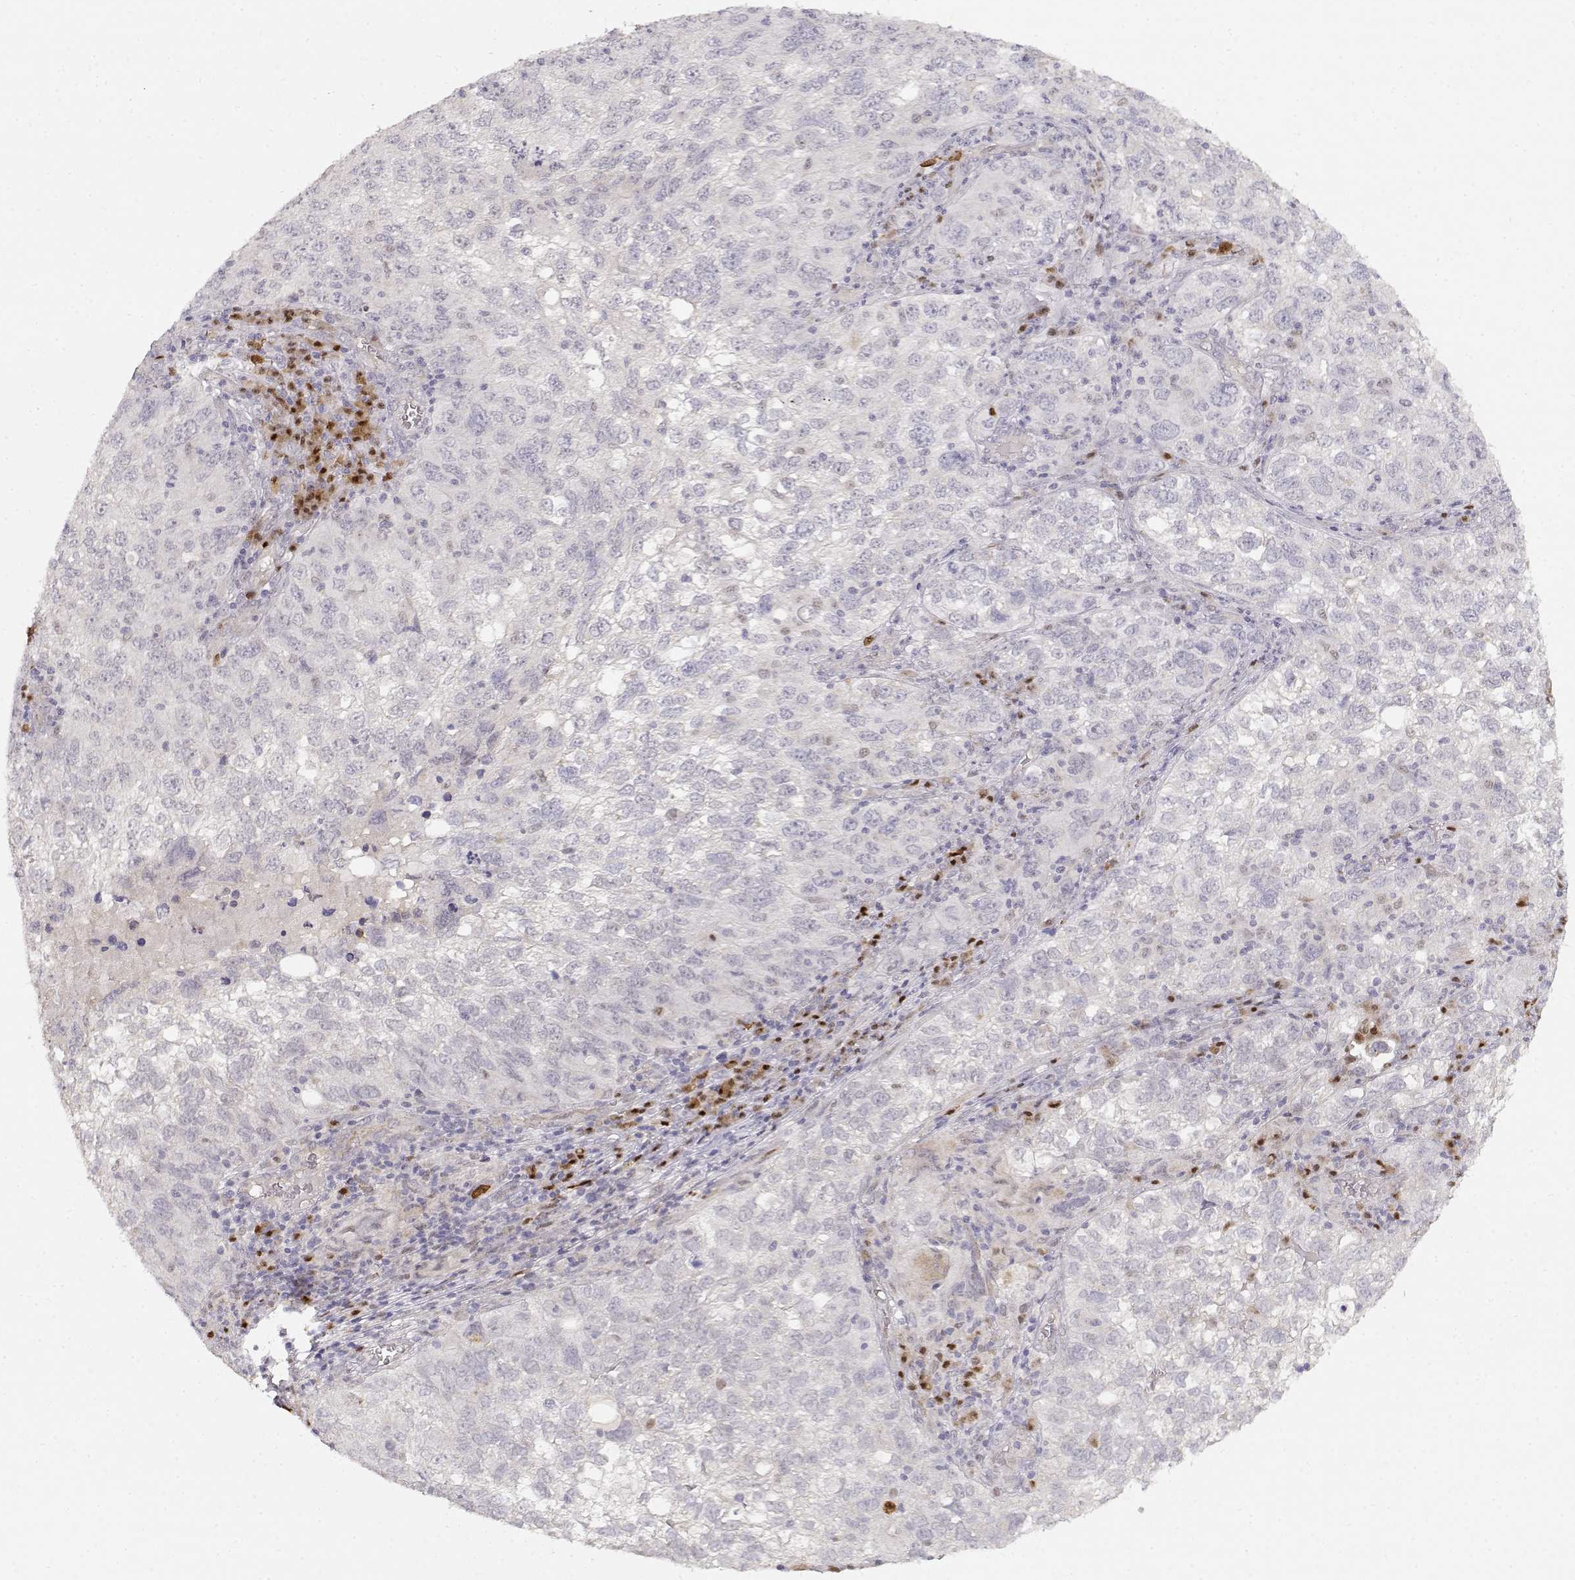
{"staining": {"intensity": "negative", "quantity": "none", "location": "none"}, "tissue": "cervical cancer", "cell_type": "Tumor cells", "image_type": "cancer", "snomed": [{"axis": "morphology", "description": "Squamous cell carcinoma, NOS"}, {"axis": "topography", "description": "Cervix"}], "caption": "Cervical squamous cell carcinoma was stained to show a protein in brown. There is no significant positivity in tumor cells.", "gene": "EAF2", "patient": {"sex": "female", "age": 55}}